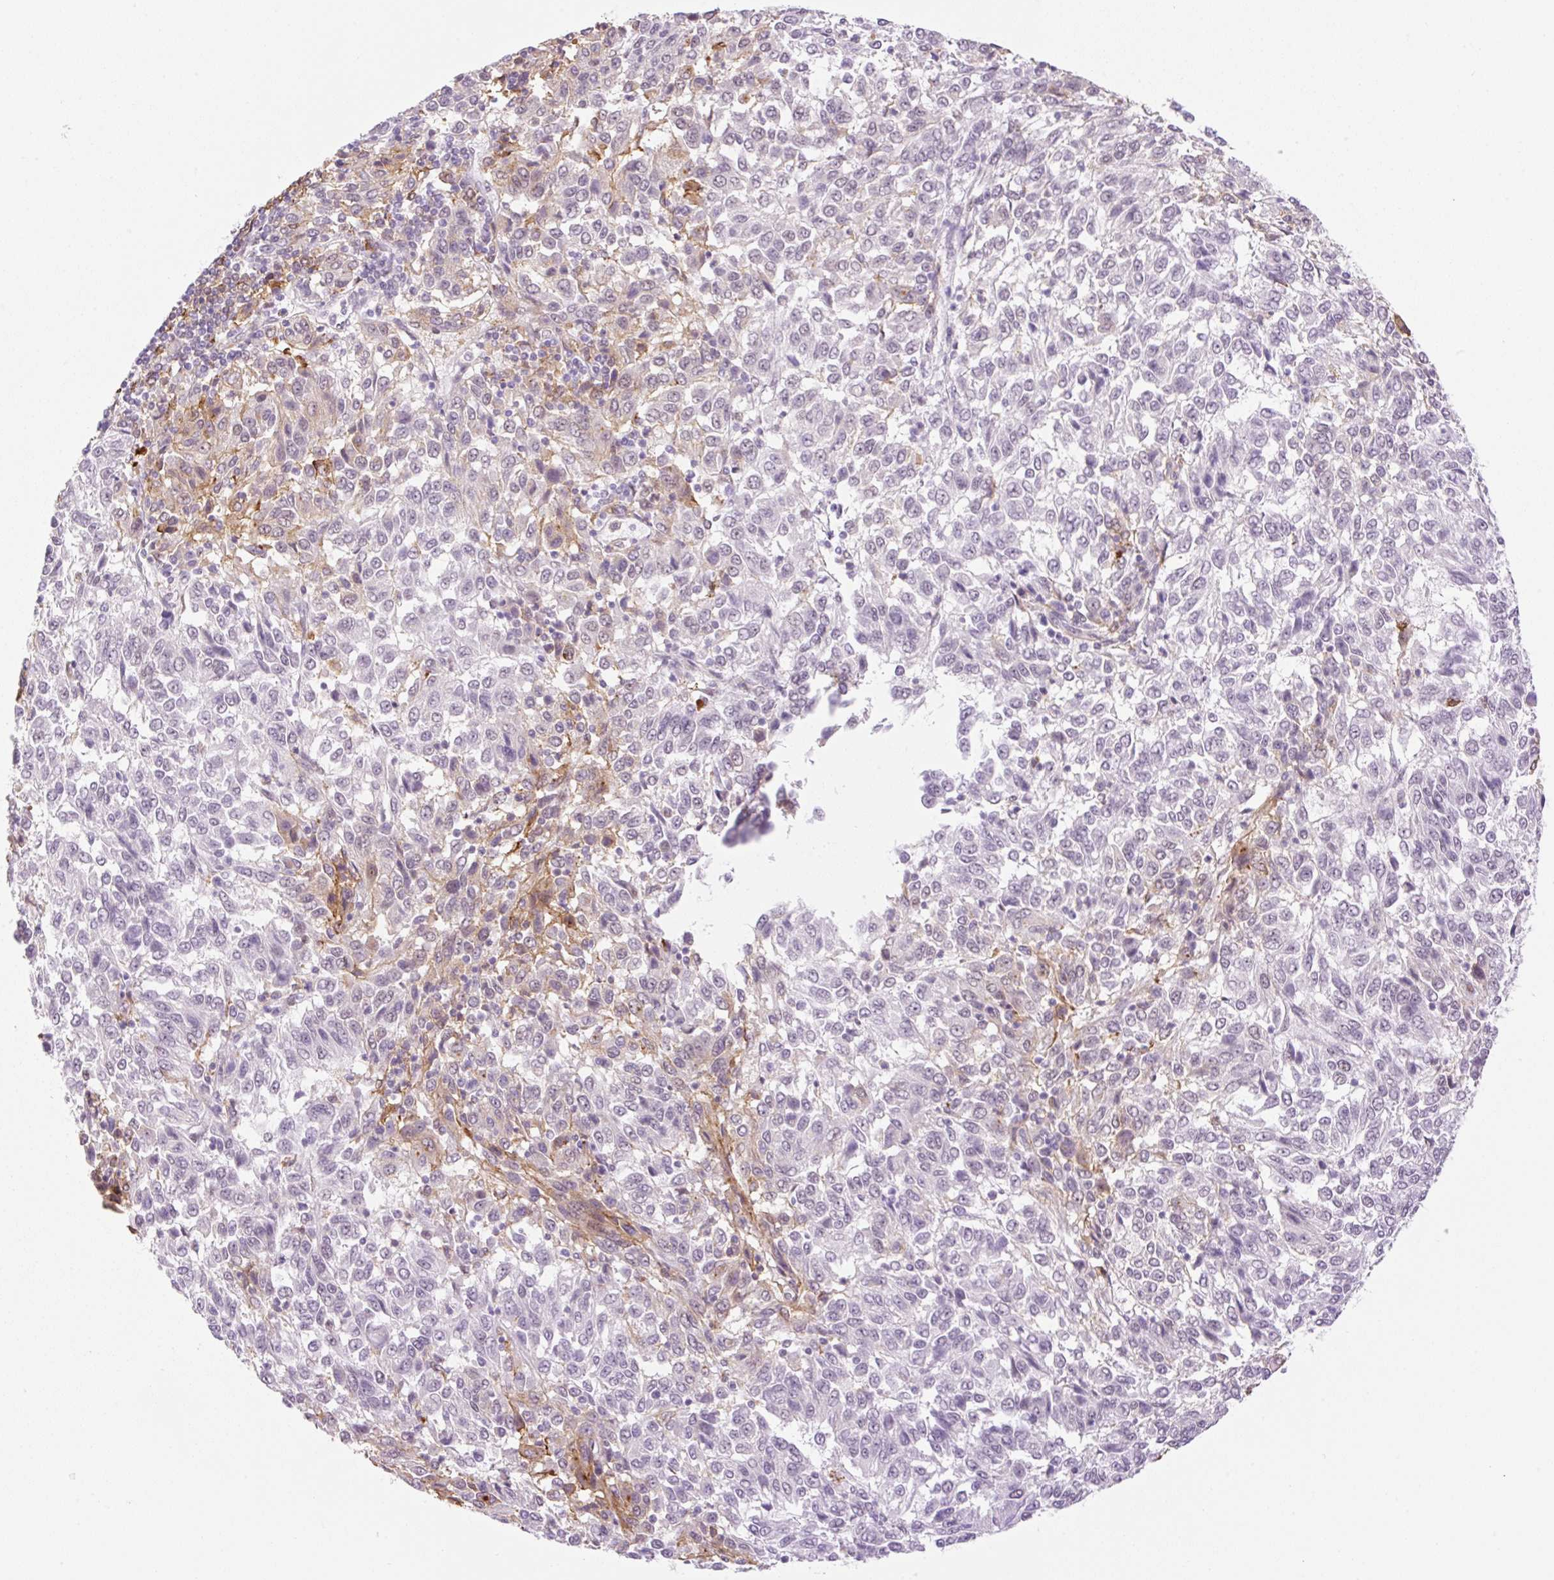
{"staining": {"intensity": "weak", "quantity": "<25%", "location": "cytoplasmic/membranous"}, "tissue": "melanoma", "cell_type": "Tumor cells", "image_type": "cancer", "snomed": [{"axis": "morphology", "description": "Malignant melanoma, Metastatic site"}, {"axis": "topography", "description": "Lung"}], "caption": "A high-resolution micrograph shows immunohistochemistry (IHC) staining of malignant melanoma (metastatic site), which exhibits no significant expression in tumor cells.", "gene": "PALM3", "patient": {"sex": "male", "age": 64}}